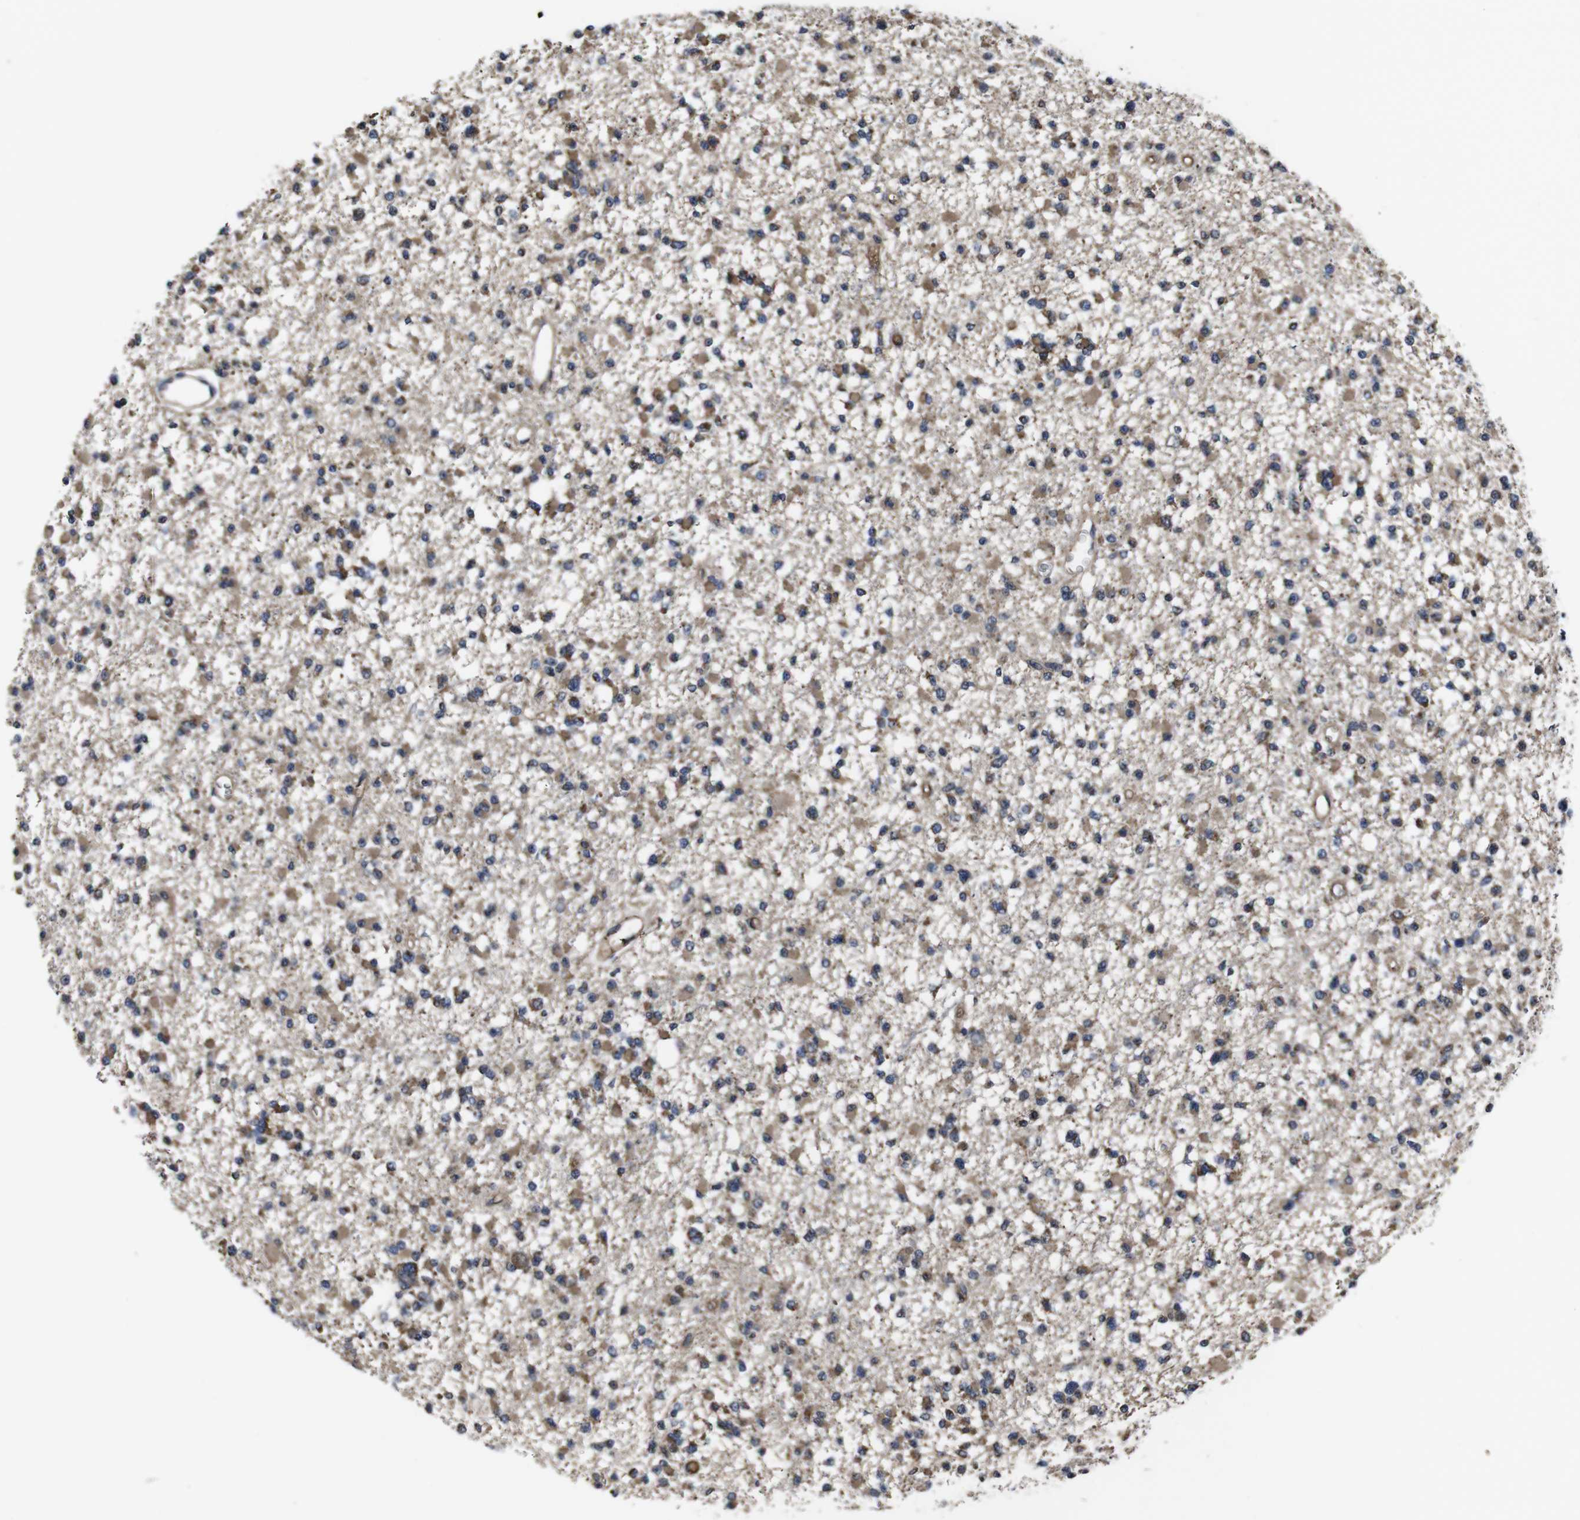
{"staining": {"intensity": "moderate", "quantity": ">75%", "location": "cytoplasmic/membranous"}, "tissue": "glioma", "cell_type": "Tumor cells", "image_type": "cancer", "snomed": [{"axis": "morphology", "description": "Glioma, malignant, Low grade"}, {"axis": "topography", "description": "Brain"}], "caption": "An immunohistochemistry micrograph of tumor tissue is shown. Protein staining in brown labels moderate cytoplasmic/membranous positivity in glioma within tumor cells.", "gene": "CXCL11", "patient": {"sex": "female", "age": 22}}